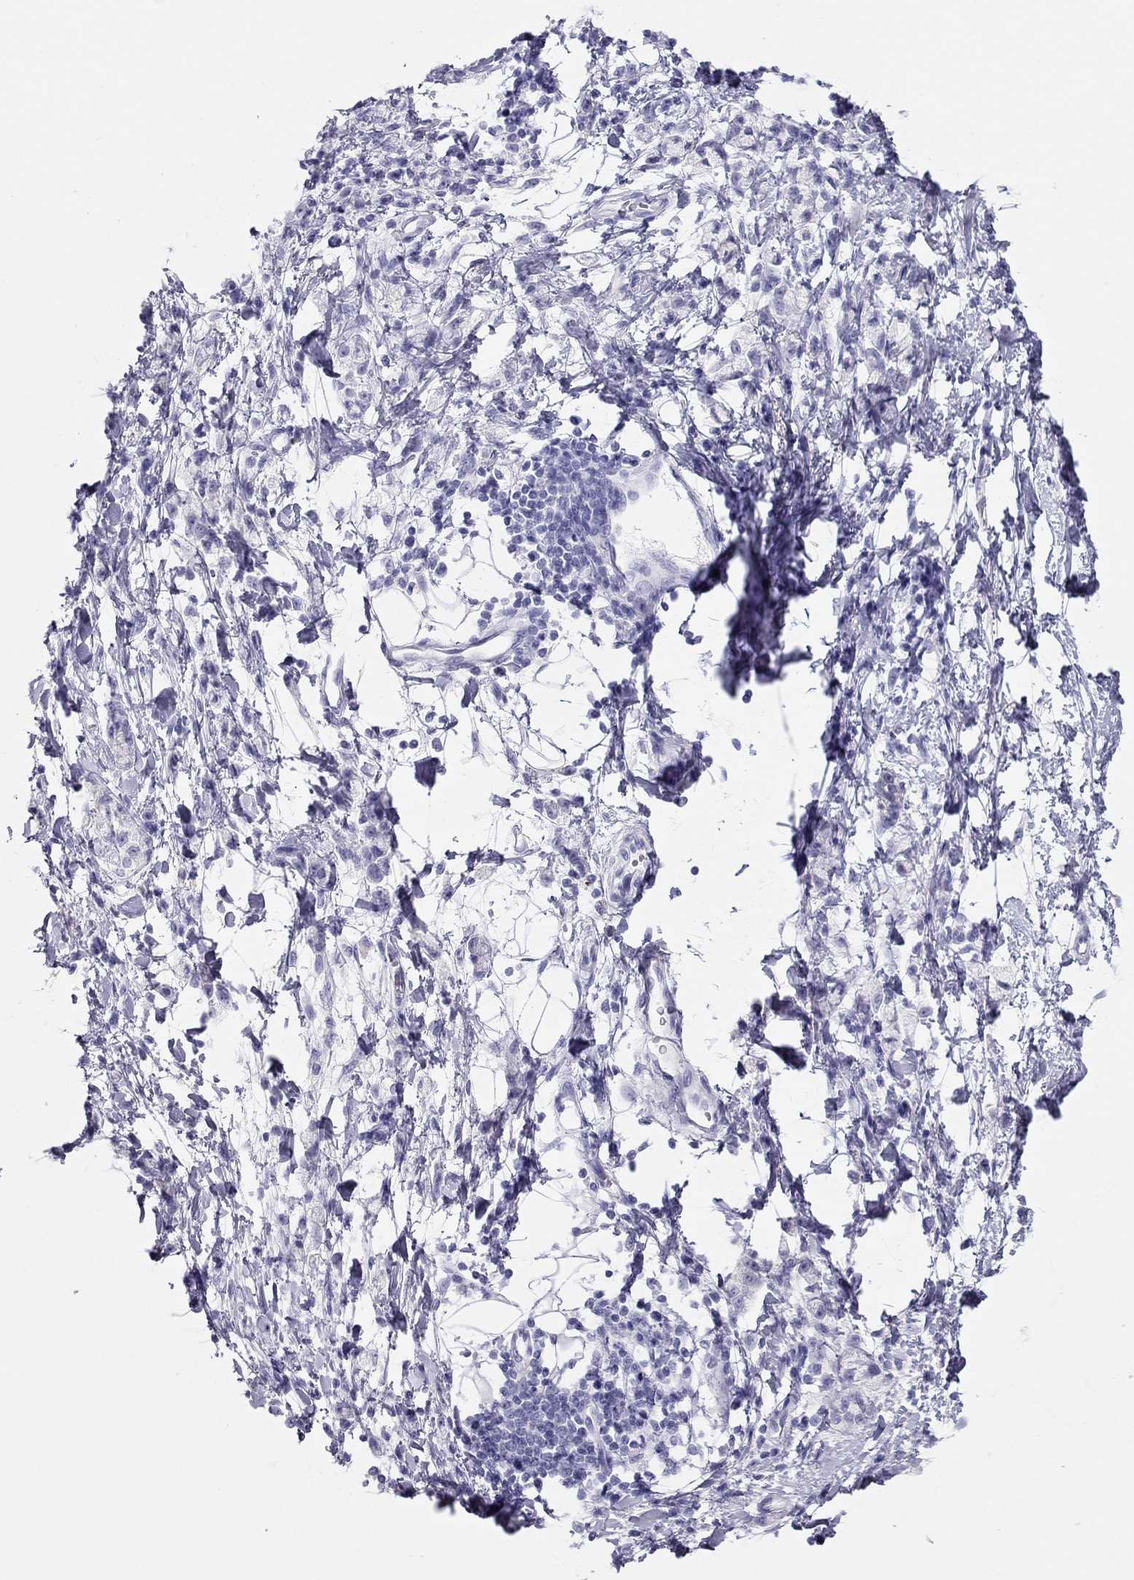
{"staining": {"intensity": "negative", "quantity": "none", "location": "none"}, "tissue": "stomach cancer", "cell_type": "Tumor cells", "image_type": "cancer", "snomed": [{"axis": "morphology", "description": "Adenocarcinoma, NOS"}, {"axis": "topography", "description": "Stomach"}], "caption": "Immunohistochemical staining of stomach cancer shows no significant expression in tumor cells.", "gene": "TSHB", "patient": {"sex": "male", "age": 58}}